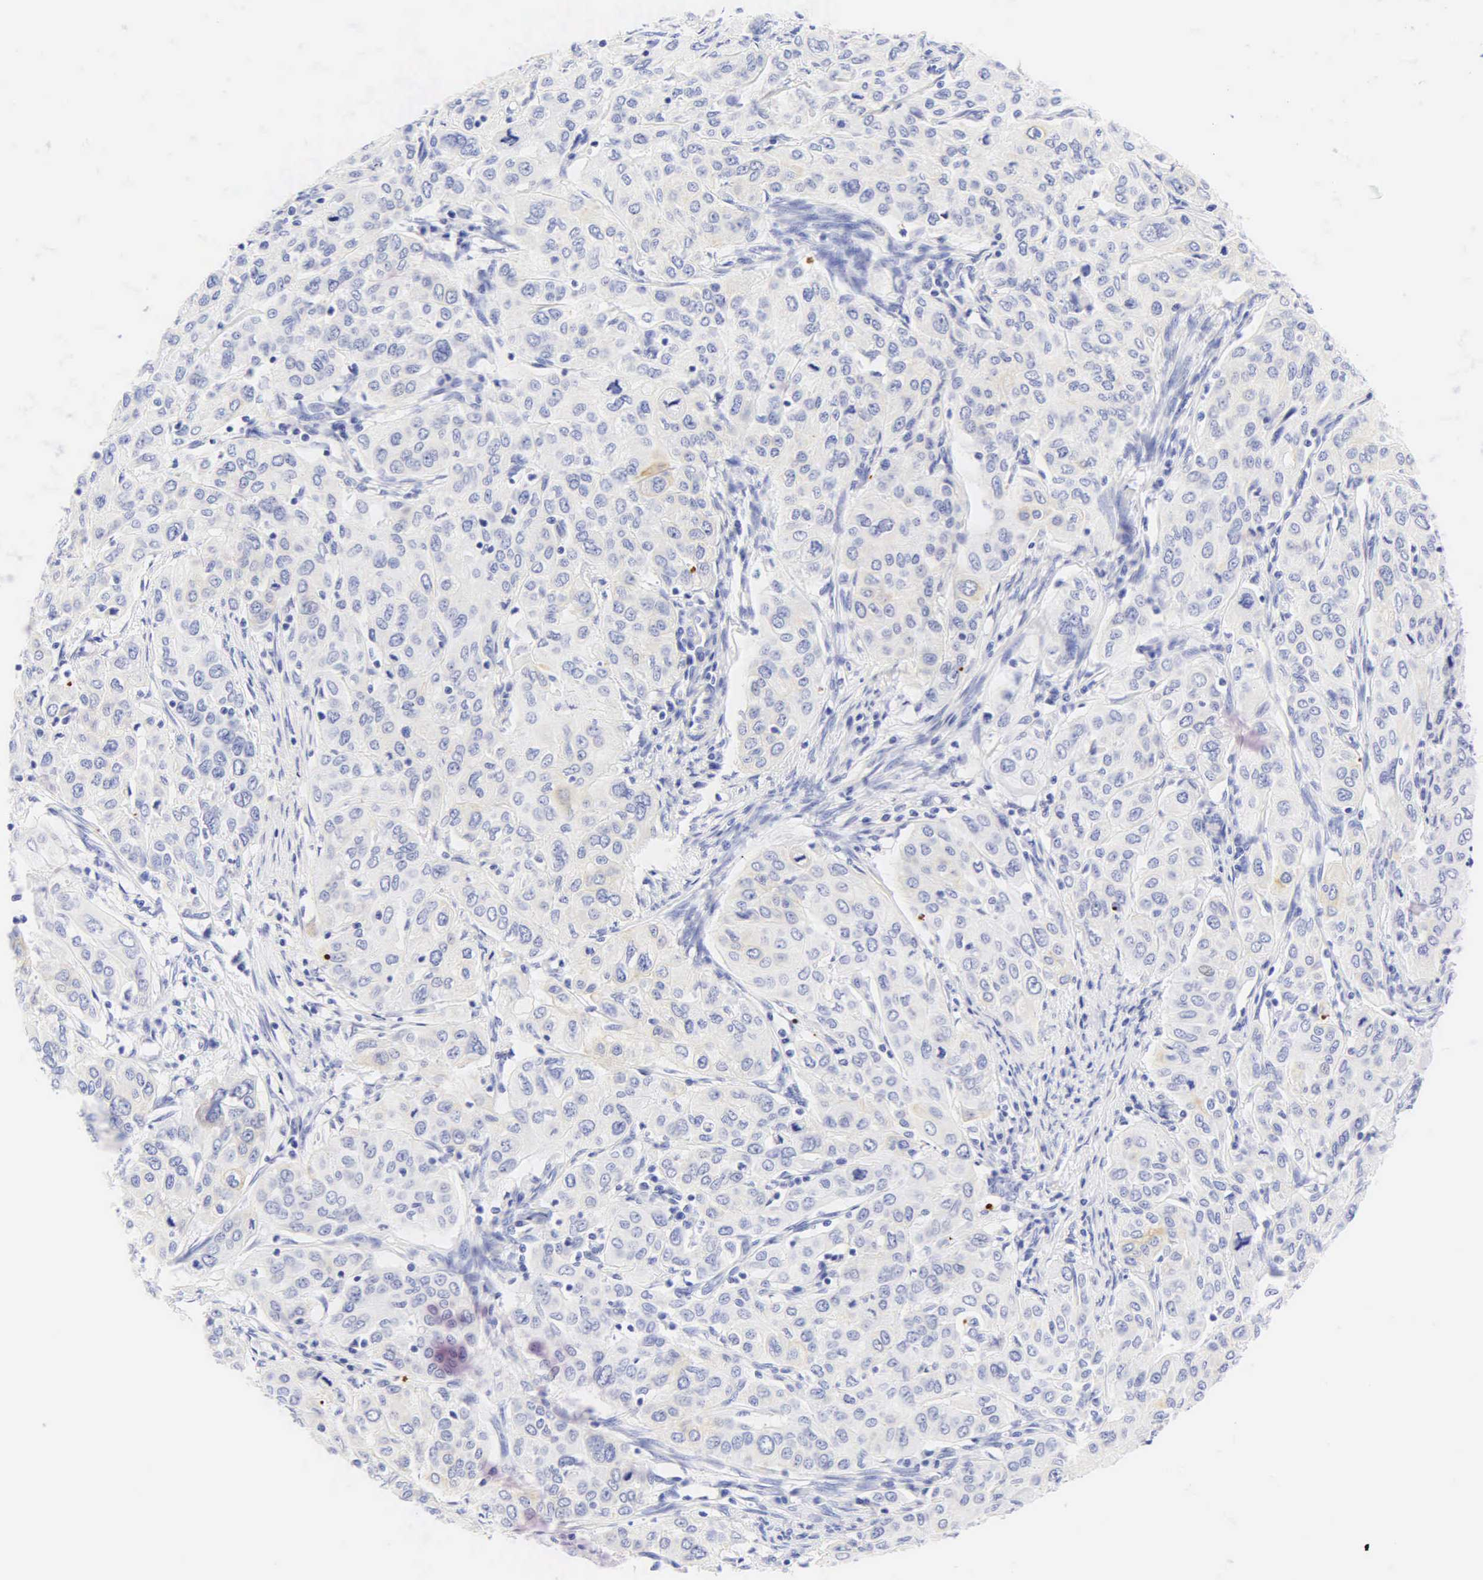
{"staining": {"intensity": "negative", "quantity": "none", "location": "none"}, "tissue": "cervical cancer", "cell_type": "Tumor cells", "image_type": "cancer", "snomed": [{"axis": "morphology", "description": "Squamous cell carcinoma, NOS"}, {"axis": "topography", "description": "Cervix"}], "caption": "There is no significant positivity in tumor cells of squamous cell carcinoma (cervical).", "gene": "KRT20", "patient": {"sex": "female", "age": 38}}